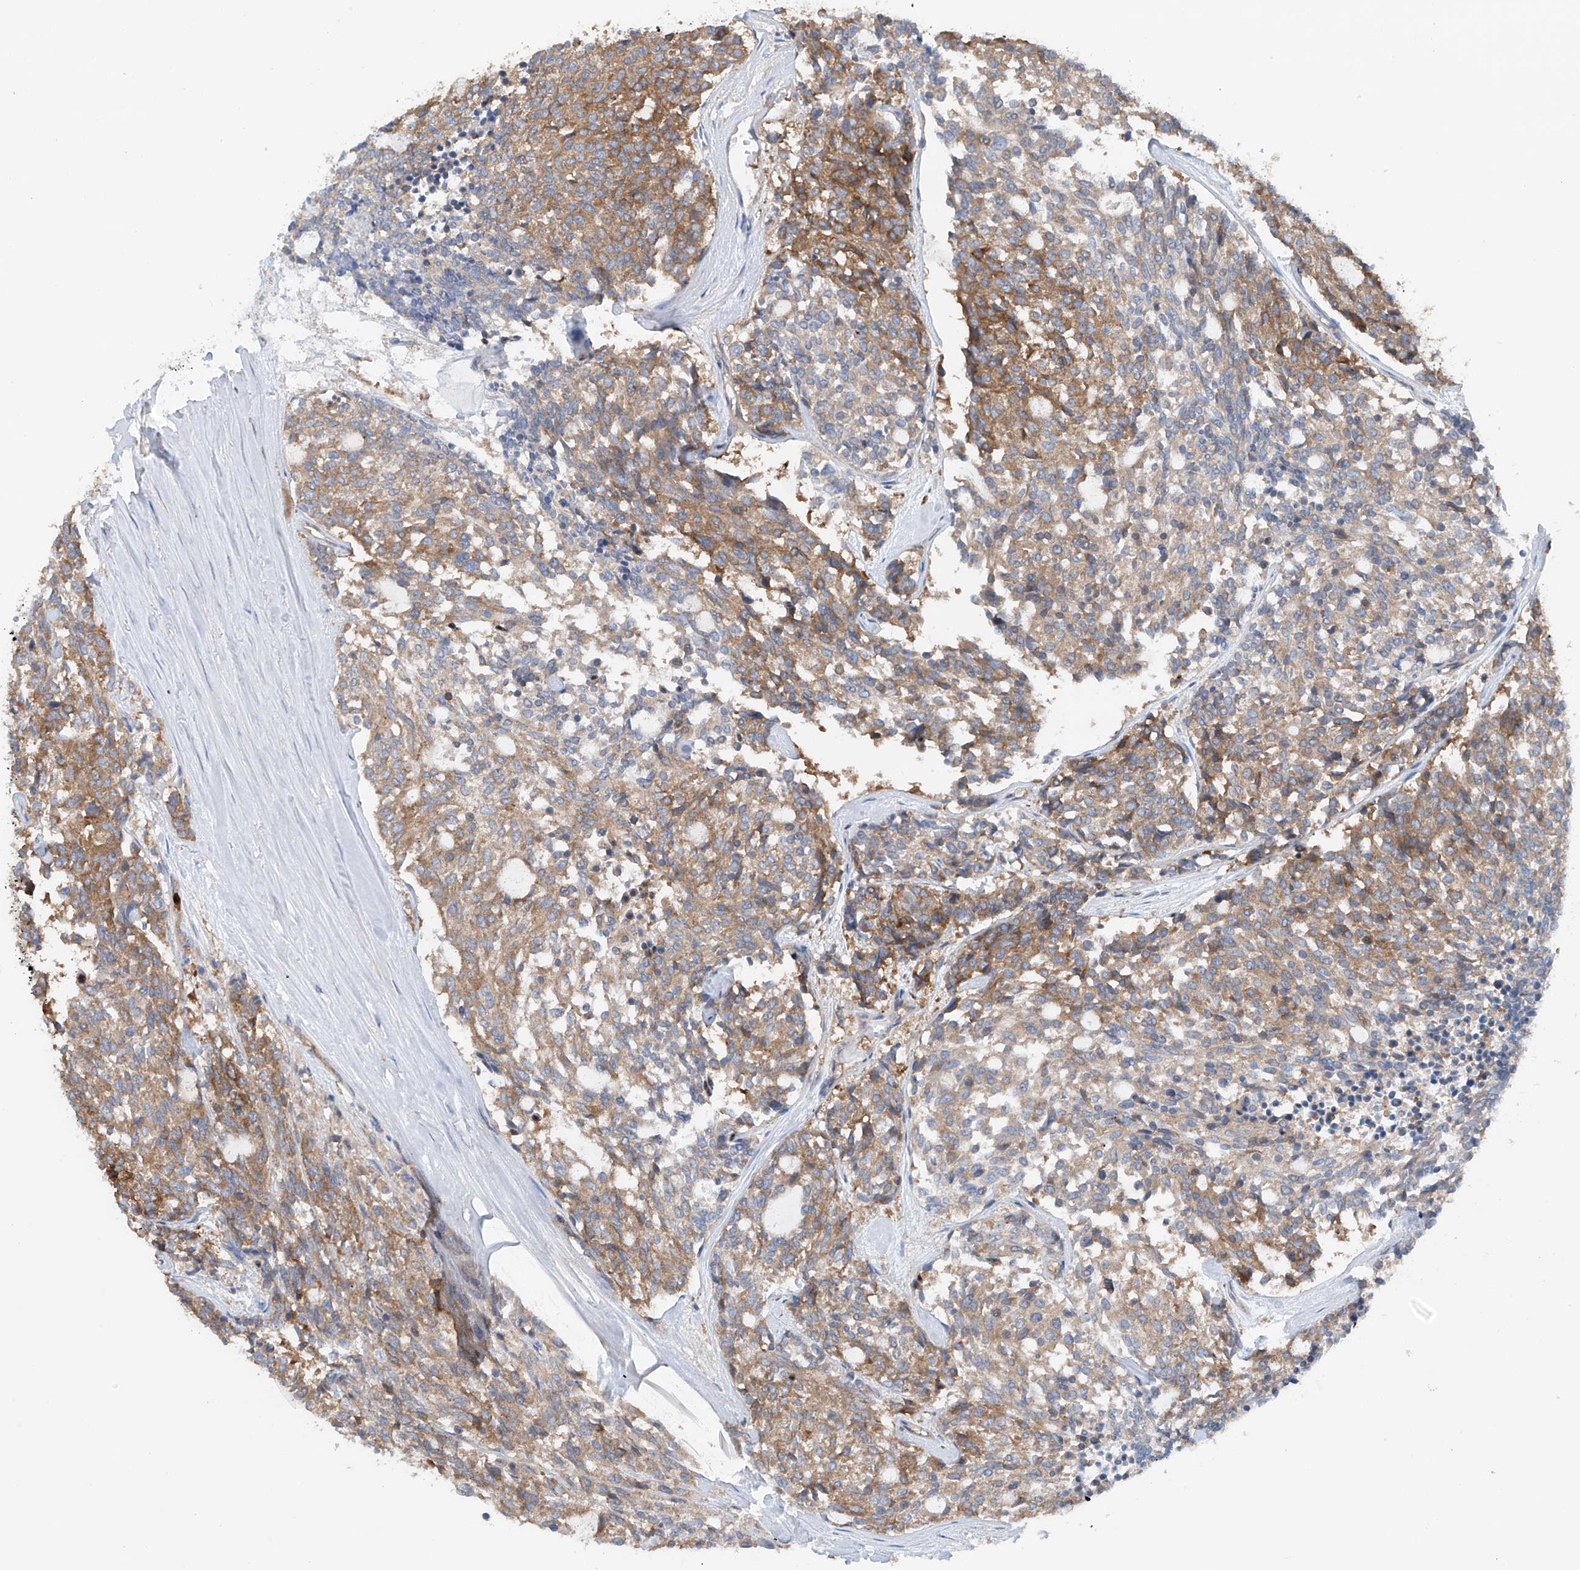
{"staining": {"intensity": "moderate", "quantity": "<25%", "location": "cytoplasmic/membranous"}, "tissue": "carcinoid", "cell_type": "Tumor cells", "image_type": "cancer", "snomed": [{"axis": "morphology", "description": "Carcinoid, malignant, NOS"}, {"axis": "topography", "description": "Pancreas"}], "caption": "This is a histology image of IHC staining of carcinoid, which shows moderate positivity in the cytoplasmic/membranous of tumor cells.", "gene": "PHACTR2", "patient": {"sex": "female", "age": 54}}